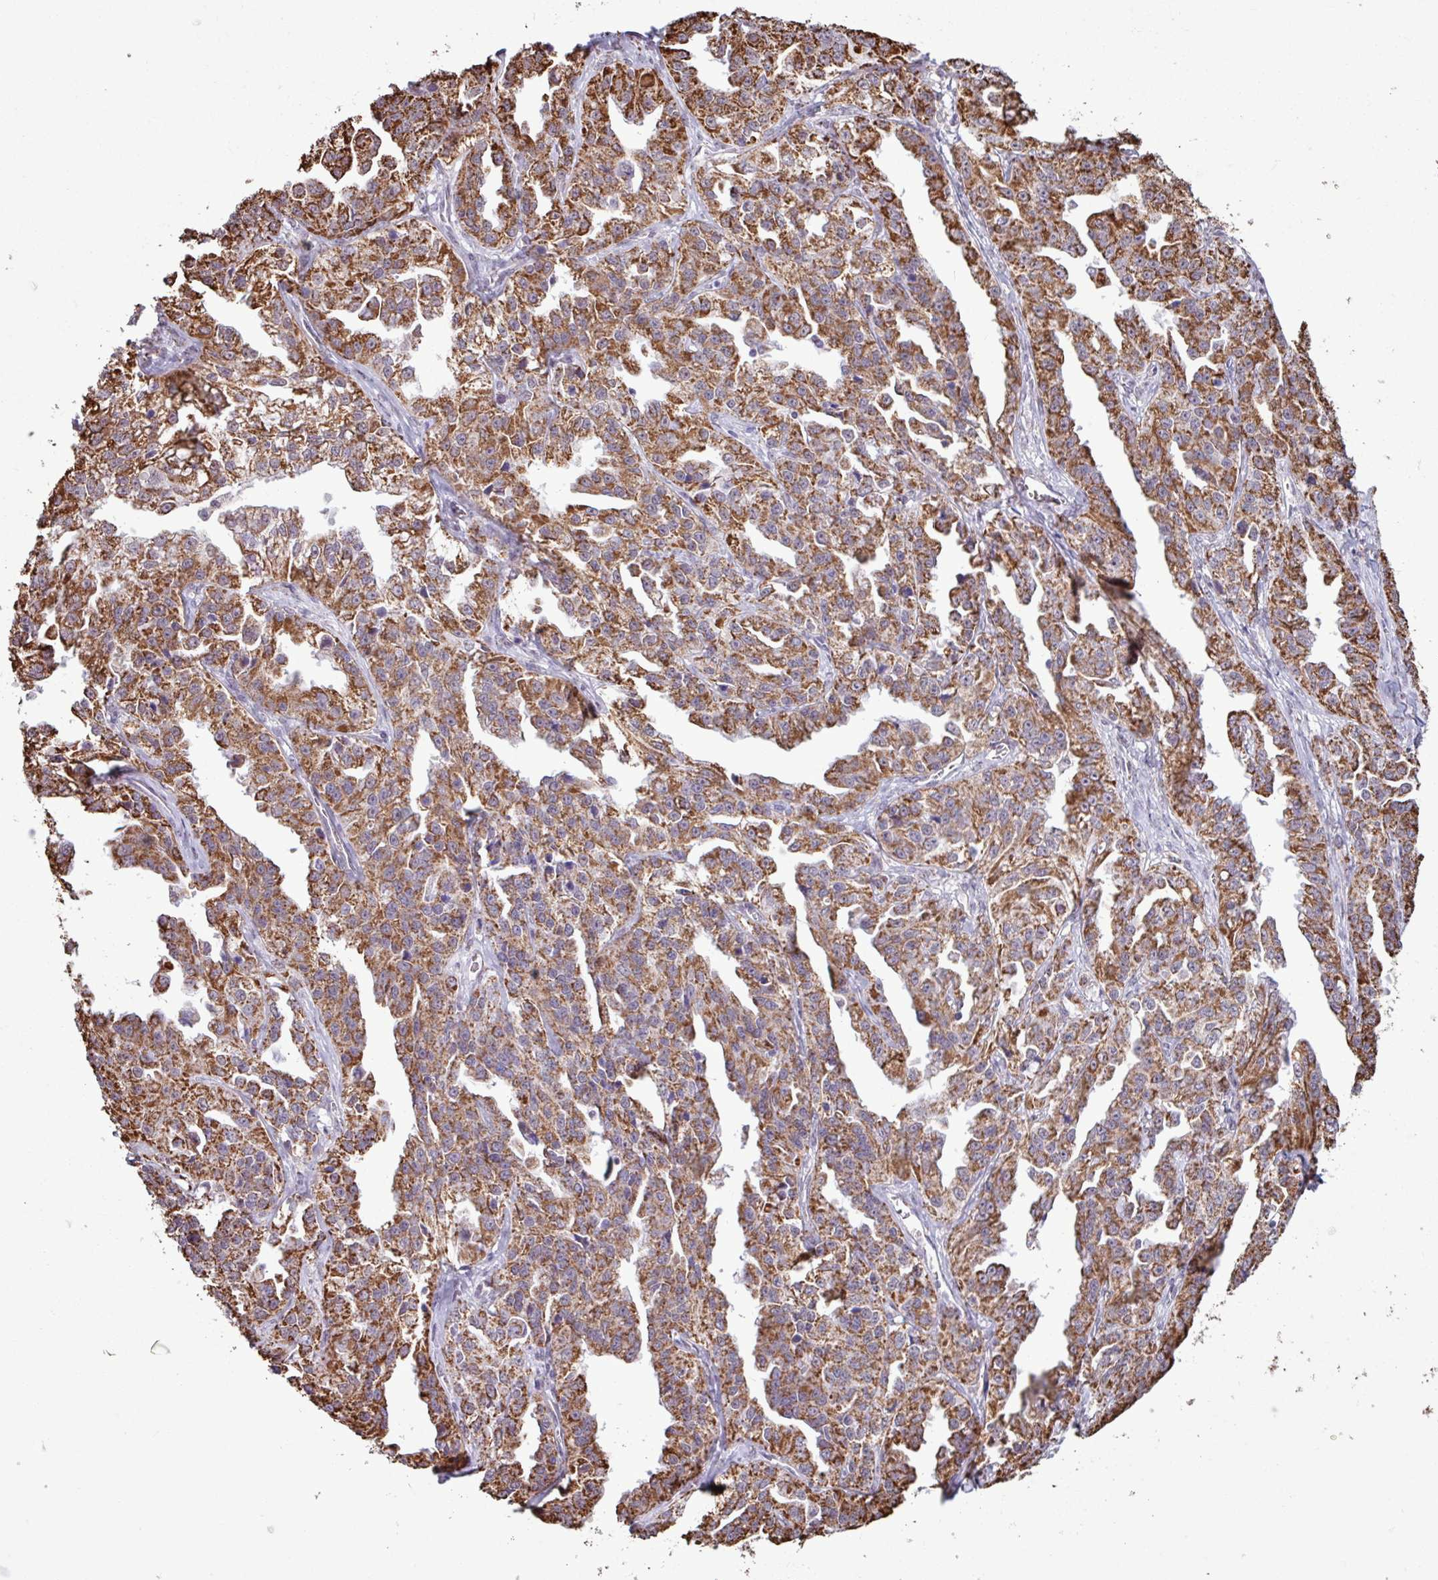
{"staining": {"intensity": "strong", "quantity": ">75%", "location": "cytoplasmic/membranous"}, "tissue": "ovarian cancer", "cell_type": "Tumor cells", "image_type": "cancer", "snomed": [{"axis": "morphology", "description": "Cystadenocarcinoma, serous, NOS"}, {"axis": "topography", "description": "Ovary"}], "caption": "Ovarian cancer stained for a protein (brown) displays strong cytoplasmic/membranous positive positivity in about >75% of tumor cells.", "gene": "ALG8", "patient": {"sex": "female", "age": 75}}